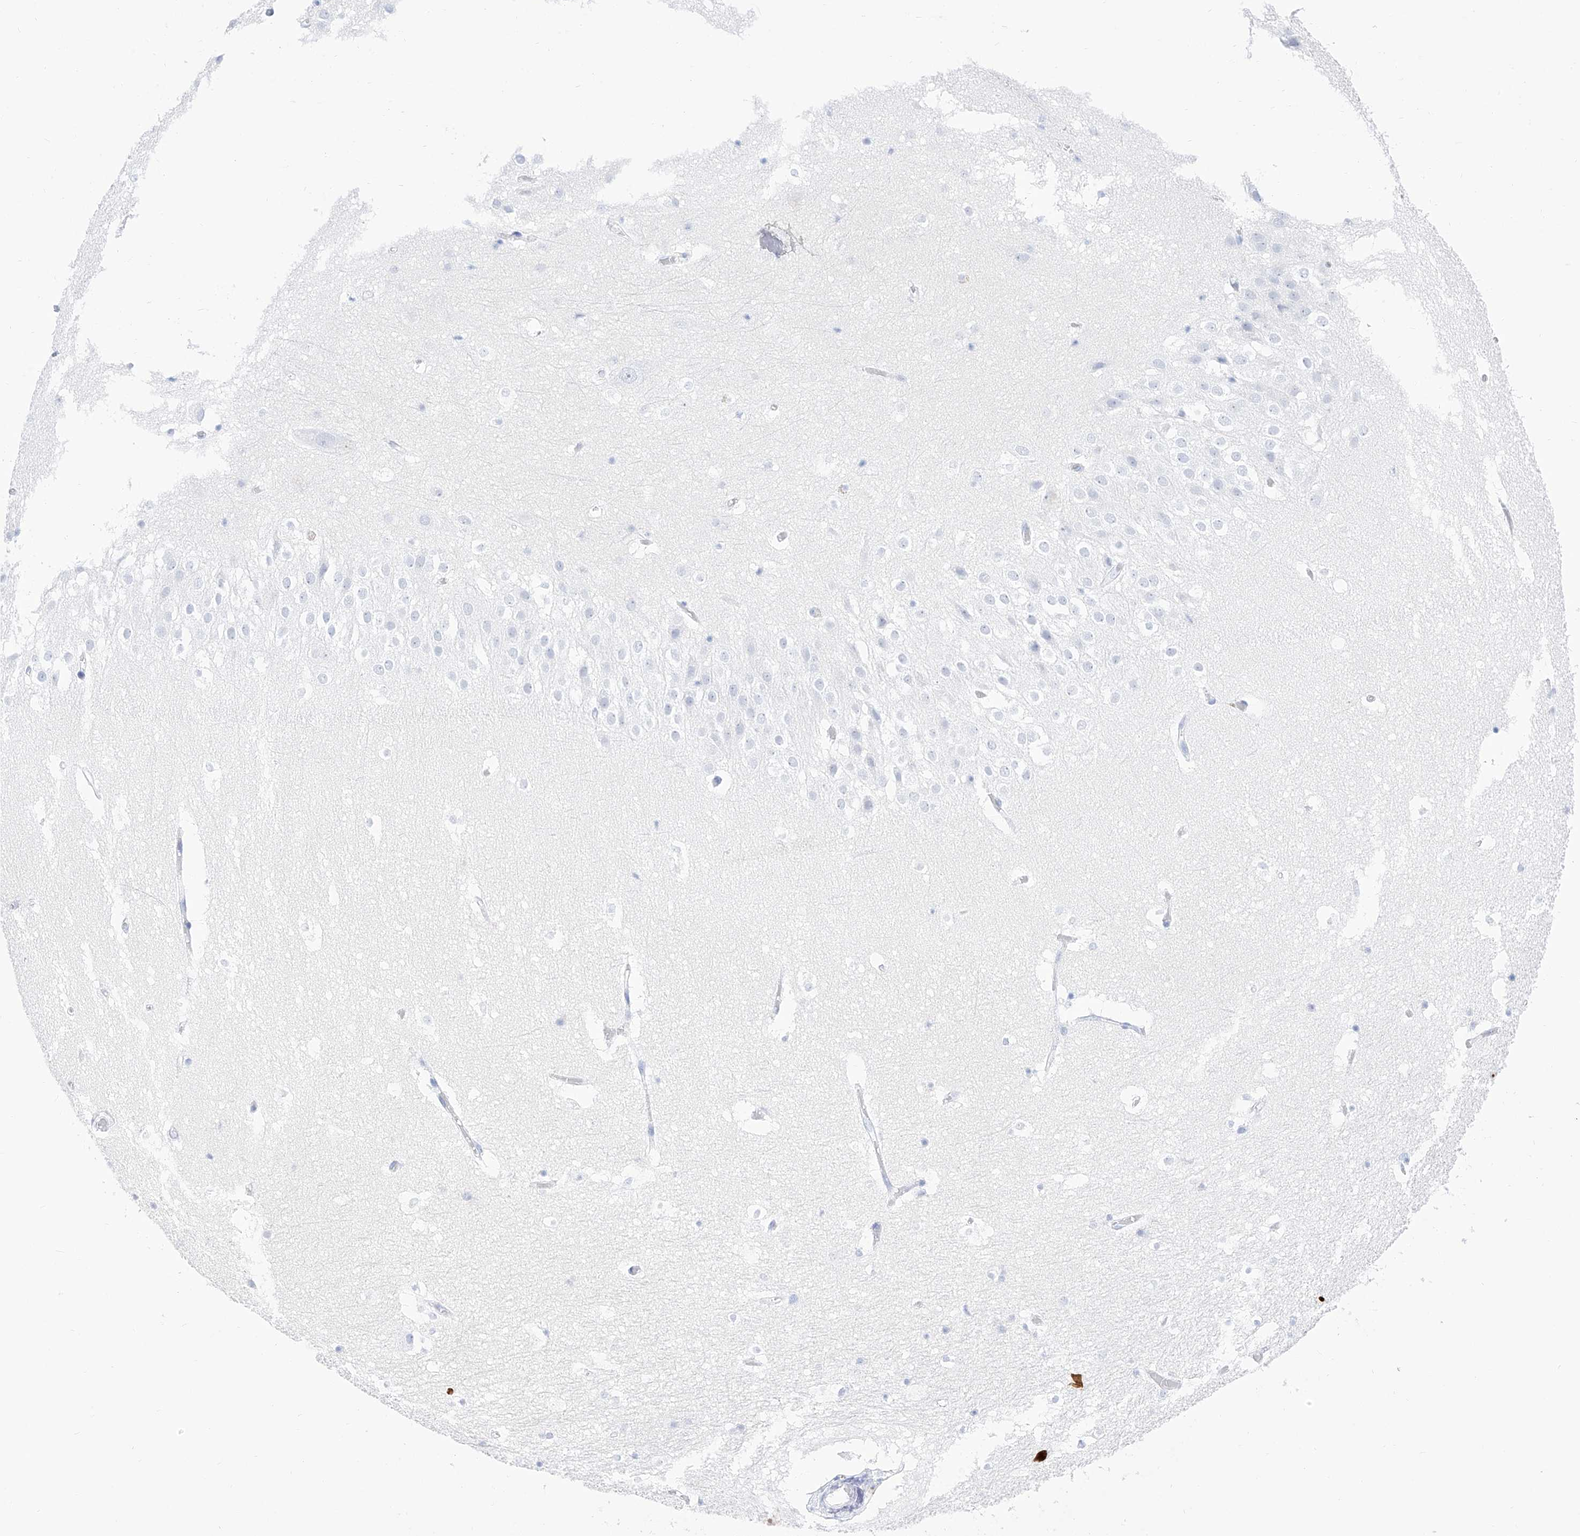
{"staining": {"intensity": "negative", "quantity": "none", "location": "none"}, "tissue": "hippocampus", "cell_type": "Glial cells", "image_type": "normal", "snomed": [{"axis": "morphology", "description": "Normal tissue, NOS"}, {"axis": "topography", "description": "Hippocampus"}], "caption": "Immunohistochemical staining of normal human hippocampus demonstrates no significant positivity in glial cells. (Stains: DAB (3,3'-diaminobenzidine) IHC with hematoxylin counter stain, Microscopy: brightfield microscopy at high magnification).", "gene": "TRPC7", "patient": {"sex": "female", "age": 52}}